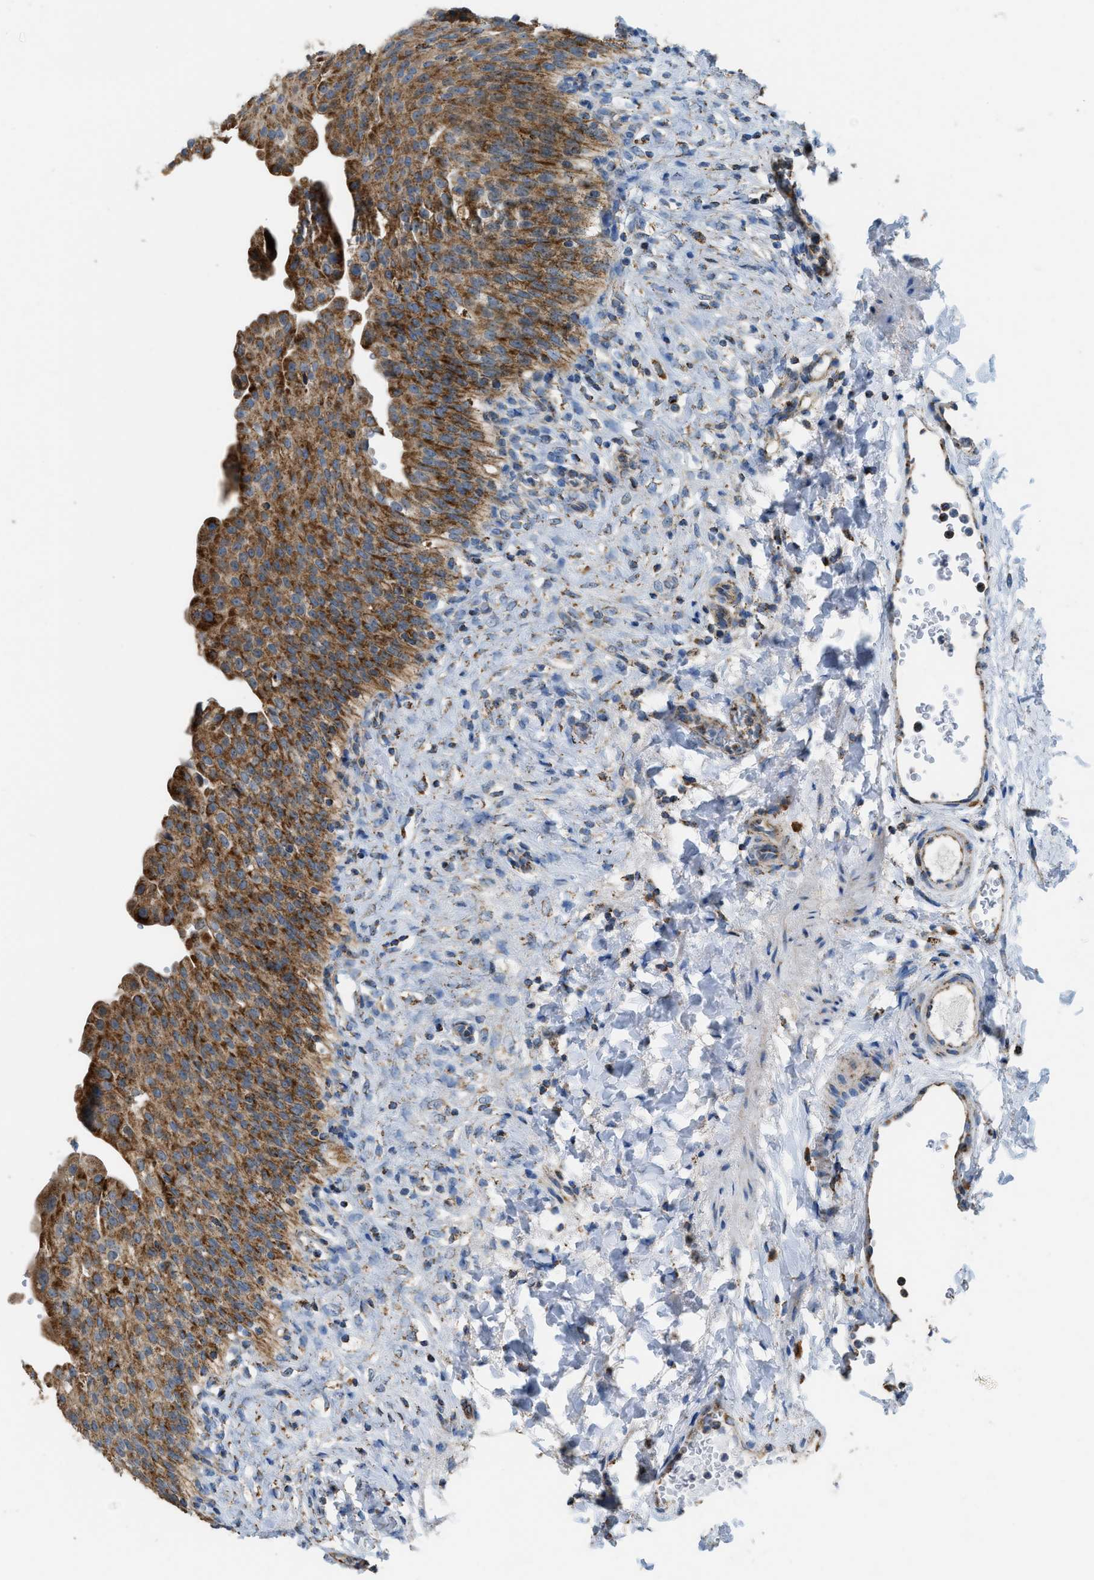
{"staining": {"intensity": "strong", "quantity": ">75%", "location": "cytoplasmic/membranous"}, "tissue": "urinary bladder", "cell_type": "Urothelial cells", "image_type": "normal", "snomed": [{"axis": "morphology", "description": "Urothelial carcinoma, High grade"}, {"axis": "topography", "description": "Urinary bladder"}], "caption": "High-magnification brightfield microscopy of normal urinary bladder stained with DAB (3,3'-diaminobenzidine) (brown) and counterstained with hematoxylin (blue). urothelial cells exhibit strong cytoplasmic/membranous positivity is identified in about>75% of cells.", "gene": "ETFB", "patient": {"sex": "male", "age": 46}}